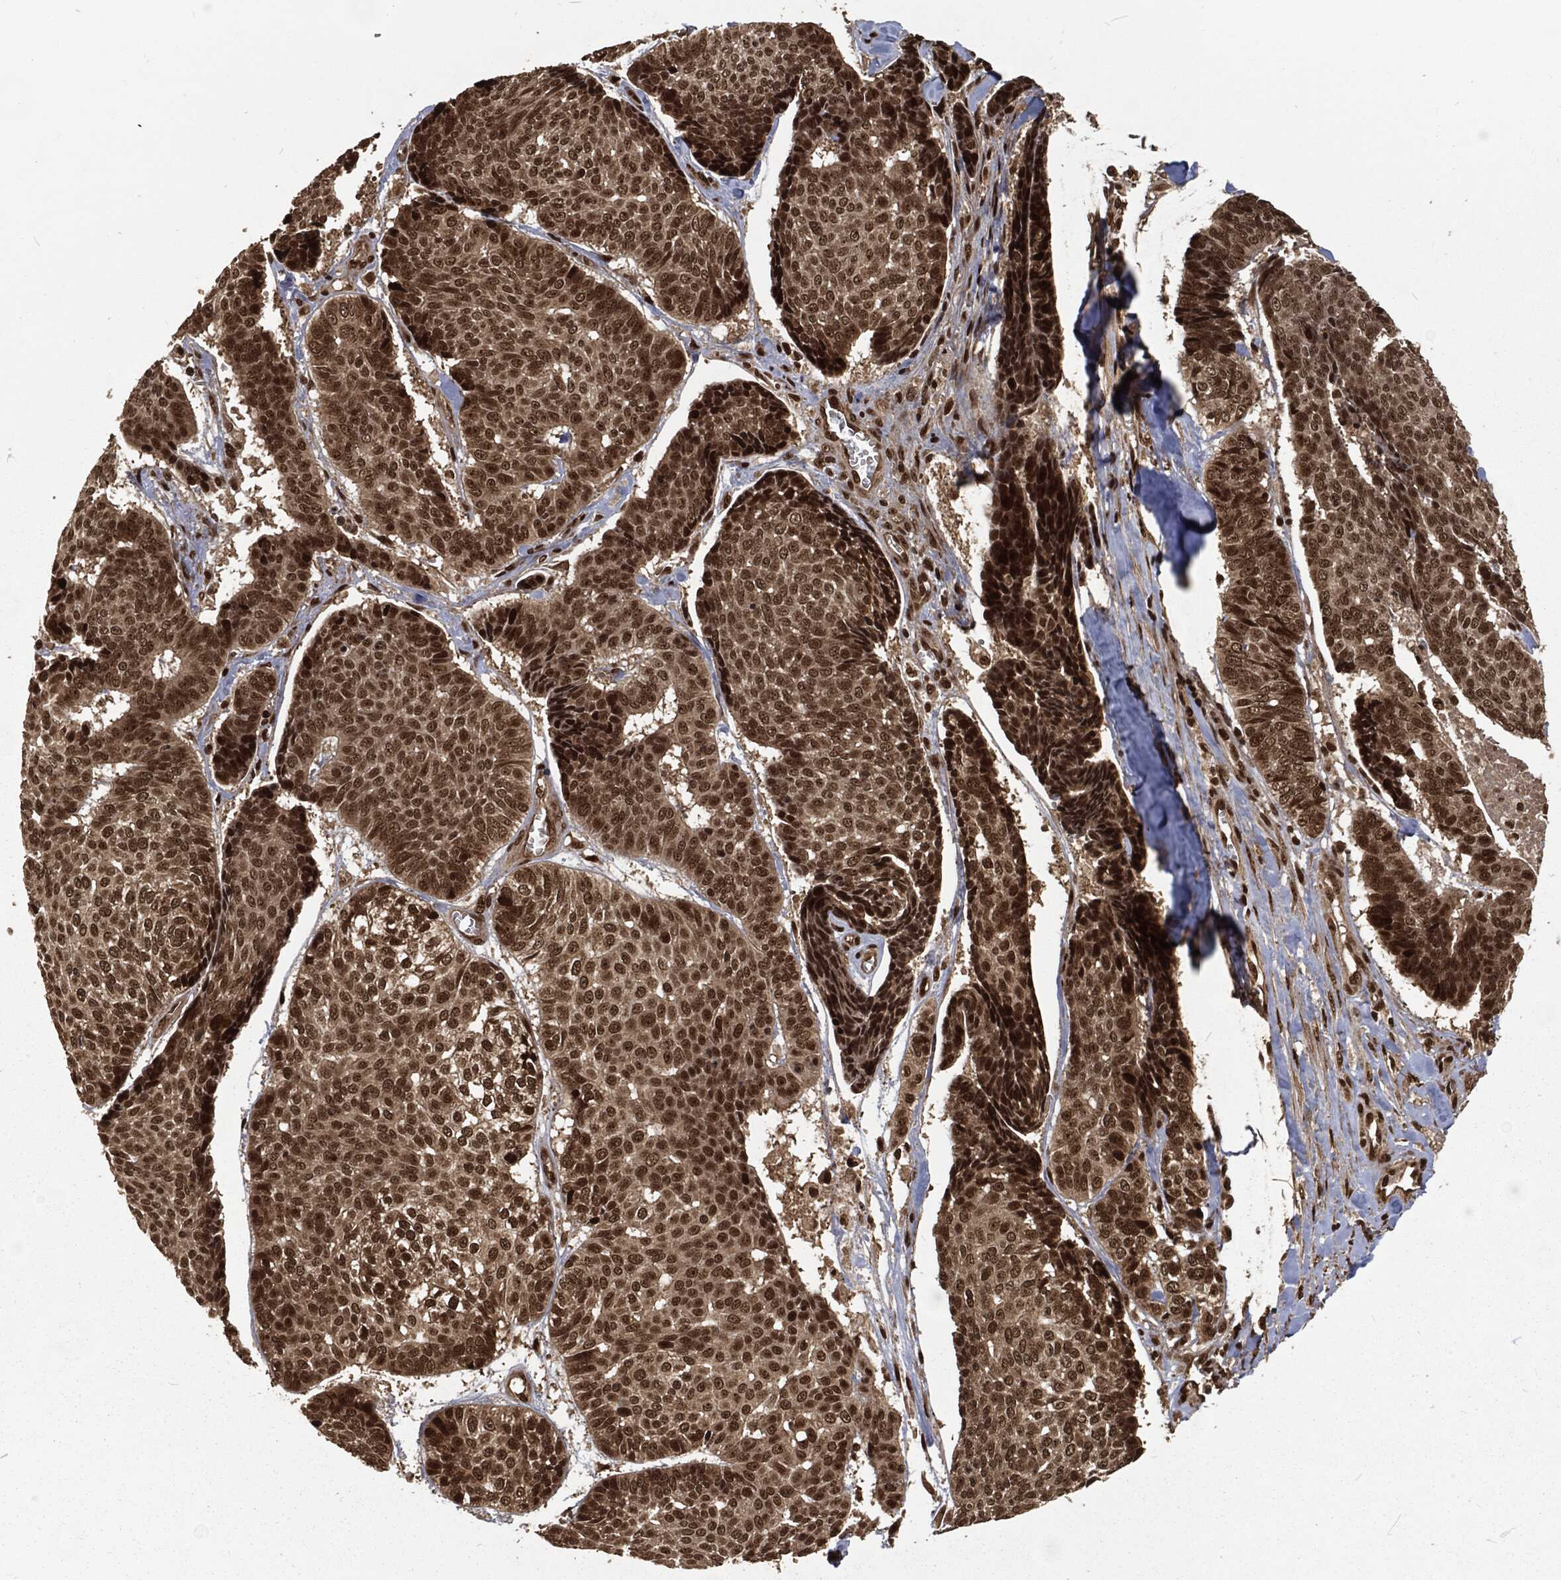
{"staining": {"intensity": "strong", "quantity": "<25%", "location": "nuclear"}, "tissue": "skin cancer", "cell_type": "Tumor cells", "image_type": "cancer", "snomed": [{"axis": "morphology", "description": "Basal cell carcinoma"}, {"axis": "topography", "description": "Skin"}], "caption": "This is an image of IHC staining of skin basal cell carcinoma, which shows strong staining in the nuclear of tumor cells.", "gene": "NGRN", "patient": {"sex": "male", "age": 86}}